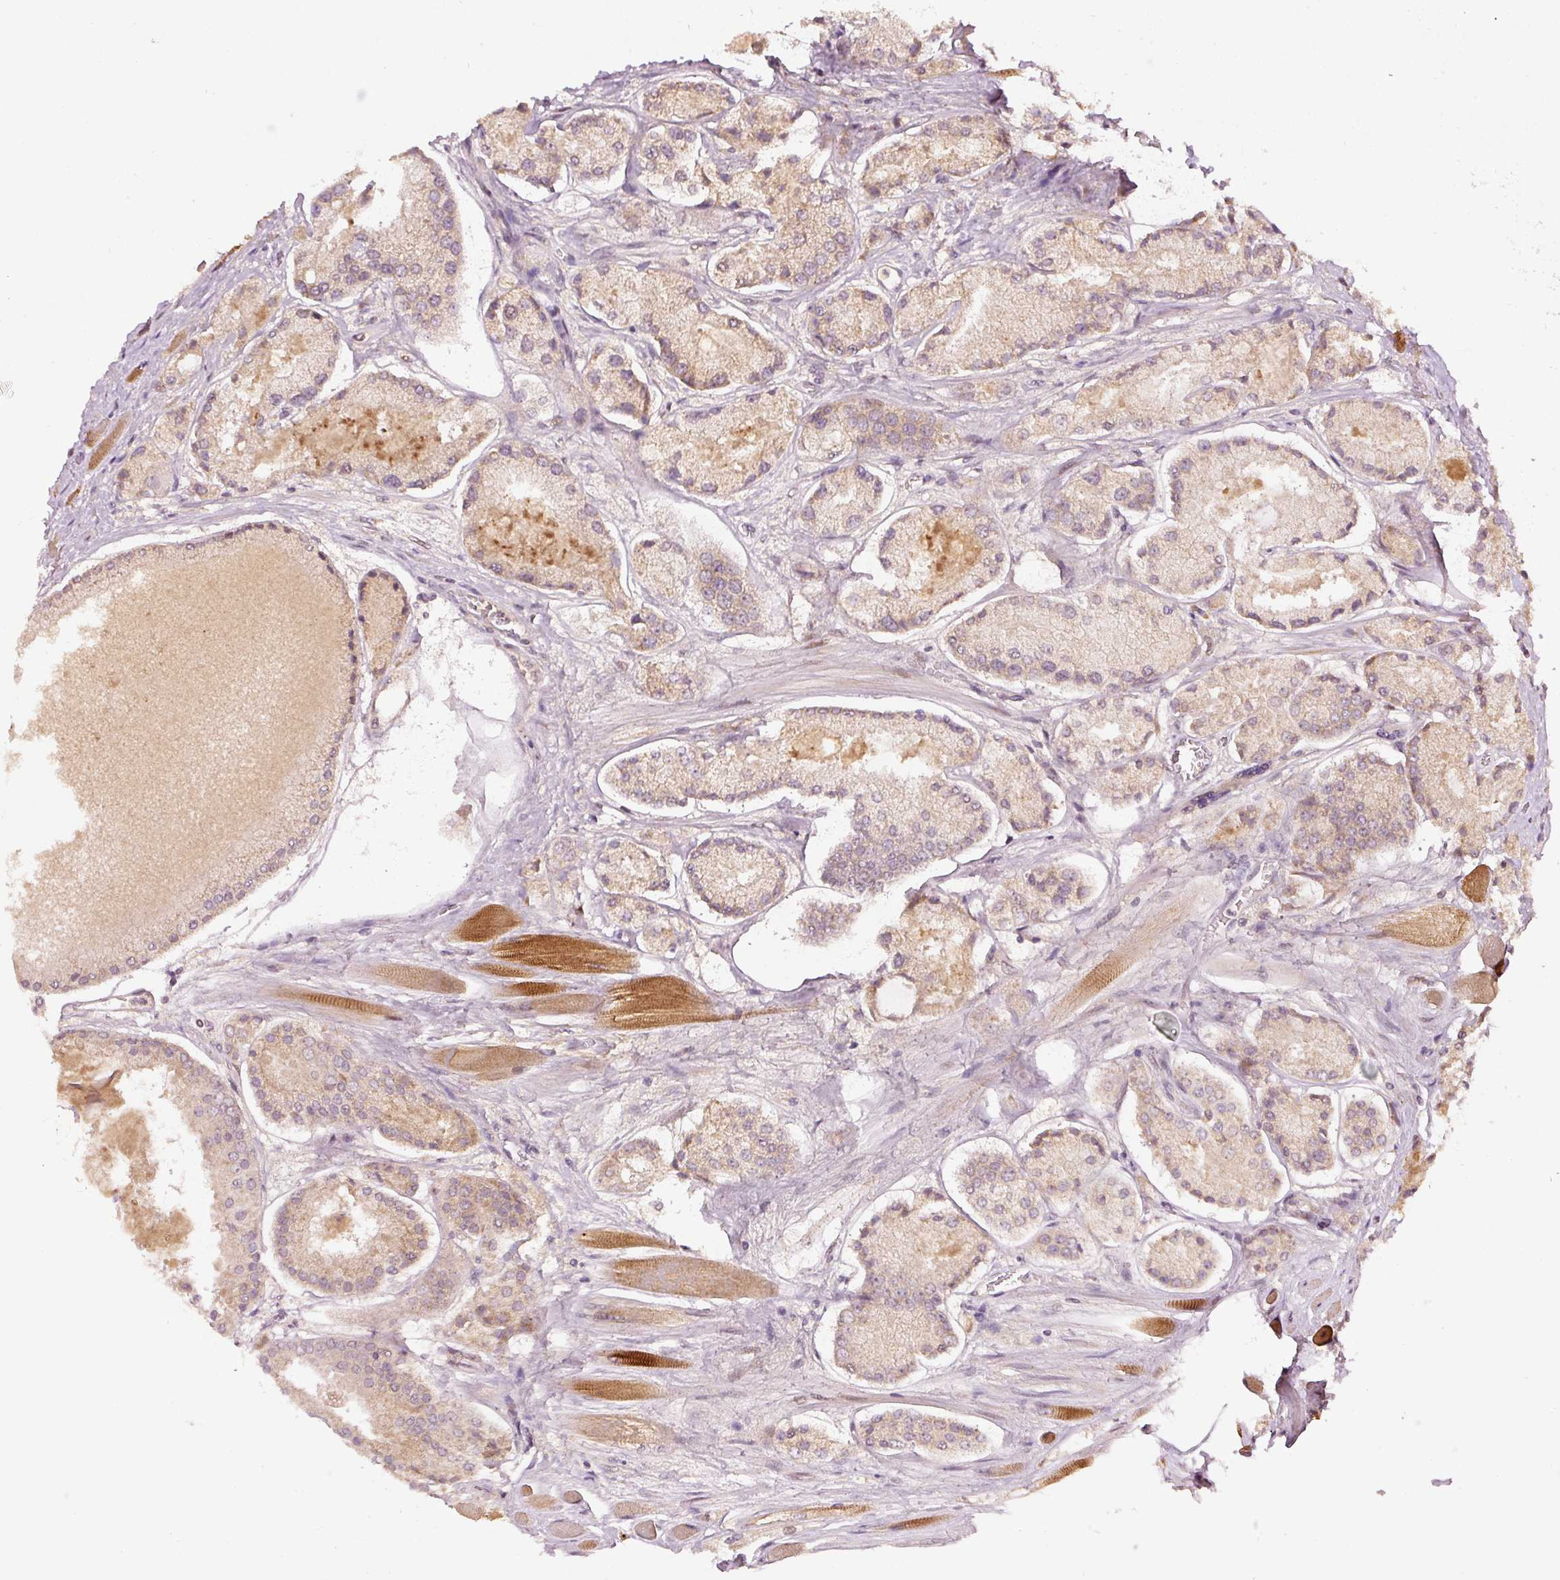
{"staining": {"intensity": "weak", "quantity": "<25%", "location": "cytoplasmic/membranous"}, "tissue": "prostate cancer", "cell_type": "Tumor cells", "image_type": "cancer", "snomed": [{"axis": "morphology", "description": "Adenocarcinoma, High grade"}, {"axis": "topography", "description": "Prostate"}], "caption": "This is an immunohistochemistry micrograph of human high-grade adenocarcinoma (prostate). There is no expression in tumor cells.", "gene": "PCDHB1", "patient": {"sex": "male", "age": 67}}